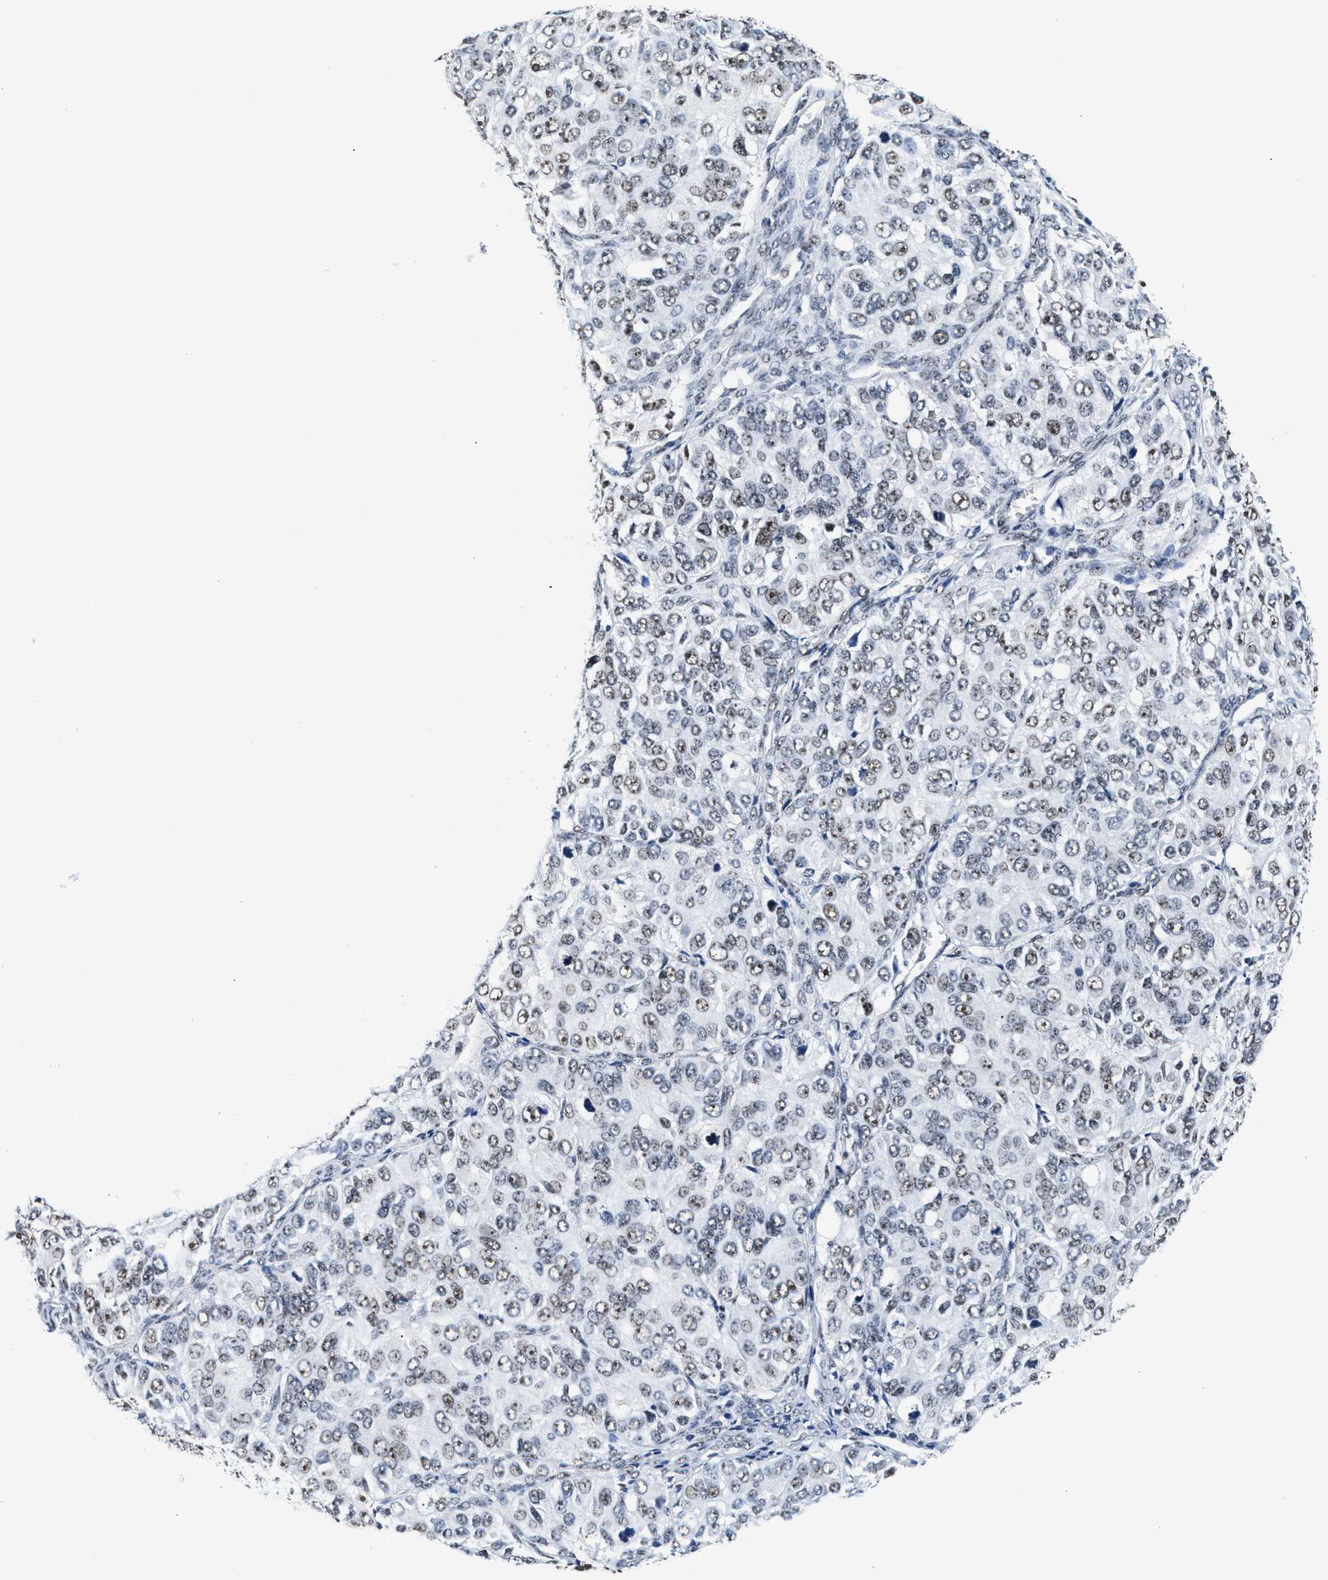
{"staining": {"intensity": "moderate", "quantity": ">75%", "location": "nuclear"}, "tissue": "ovarian cancer", "cell_type": "Tumor cells", "image_type": "cancer", "snomed": [{"axis": "morphology", "description": "Carcinoma, endometroid"}, {"axis": "topography", "description": "Ovary"}], "caption": "High-magnification brightfield microscopy of ovarian cancer (endometroid carcinoma) stained with DAB (brown) and counterstained with hematoxylin (blue). tumor cells exhibit moderate nuclear staining is present in approximately>75% of cells.", "gene": "RAD50", "patient": {"sex": "female", "age": 51}}